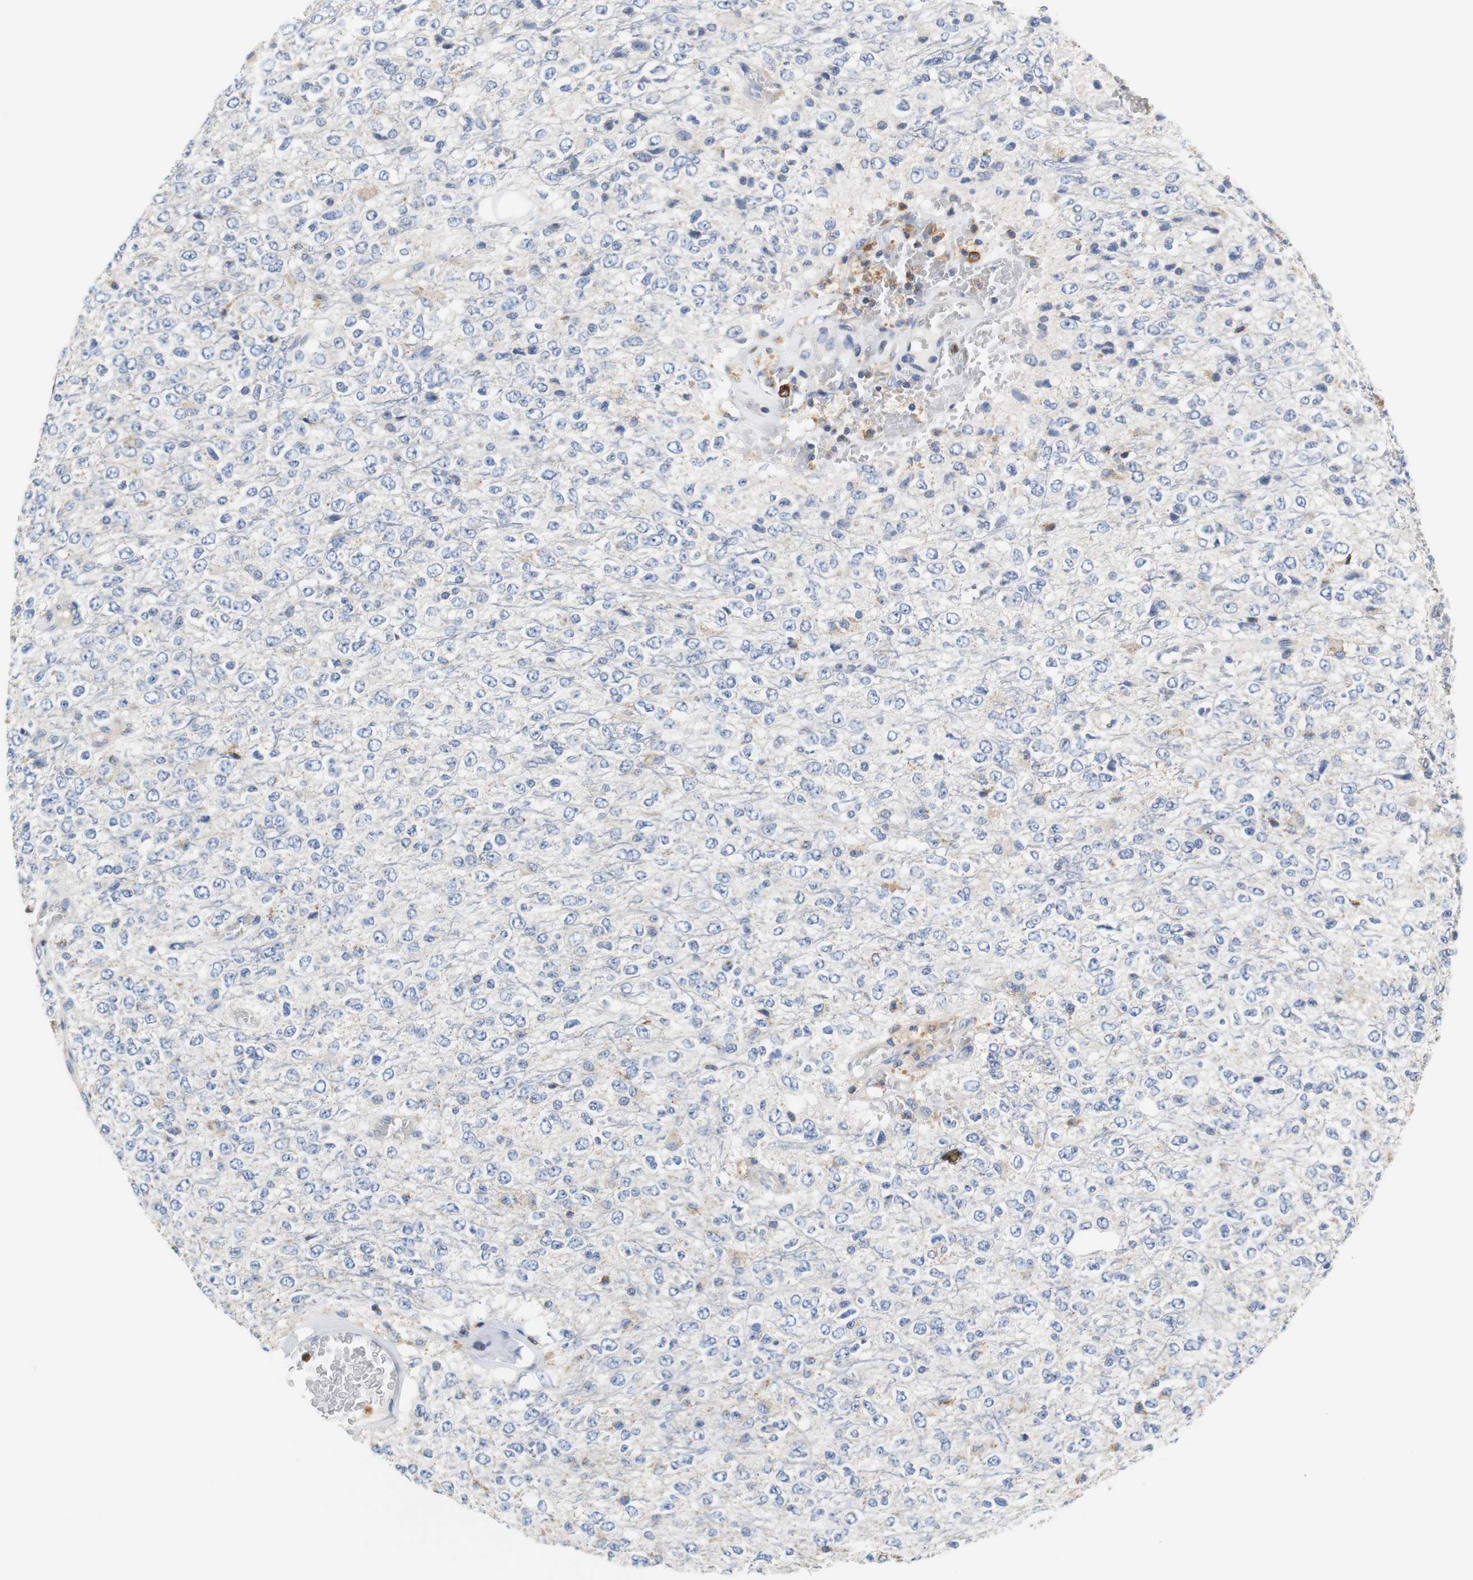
{"staining": {"intensity": "negative", "quantity": "none", "location": "none"}, "tissue": "glioma", "cell_type": "Tumor cells", "image_type": "cancer", "snomed": [{"axis": "morphology", "description": "Glioma, malignant, High grade"}, {"axis": "topography", "description": "pancreas cauda"}], "caption": "This is an immunohistochemistry (IHC) image of glioma. There is no positivity in tumor cells.", "gene": "VAMP8", "patient": {"sex": "male", "age": 60}}